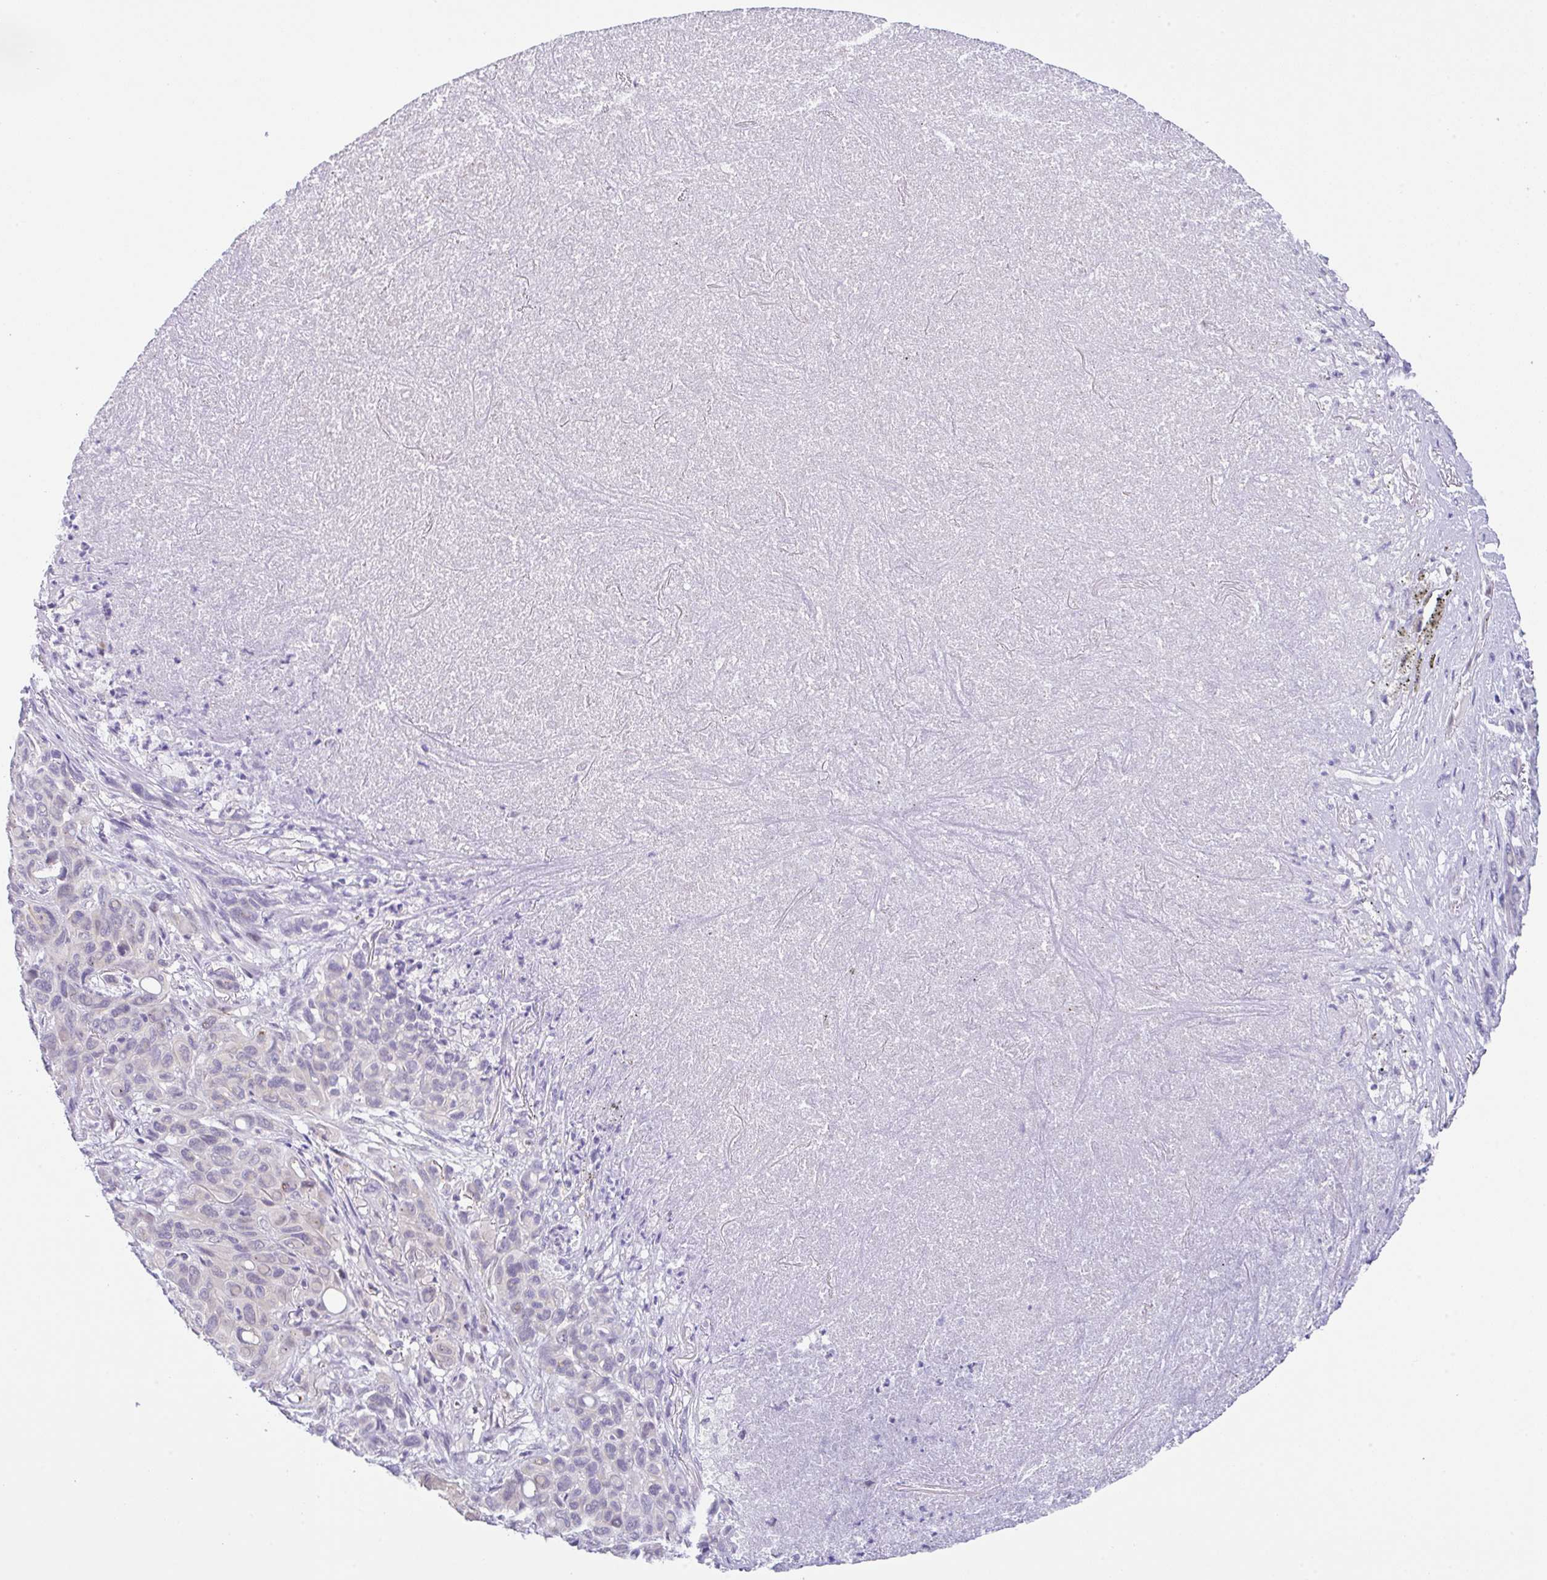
{"staining": {"intensity": "negative", "quantity": "none", "location": "none"}, "tissue": "melanoma", "cell_type": "Tumor cells", "image_type": "cancer", "snomed": [{"axis": "morphology", "description": "Malignant melanoma, Metastatic site"}, {"axis": "topography", "description": "Lung"}], "caption": "This is an IHC image of malignant melanoma (metastatic site). There is no staining in tumor cells.", "gene": "CGNL1", "patient": {"sex": "male", "age": 48}}